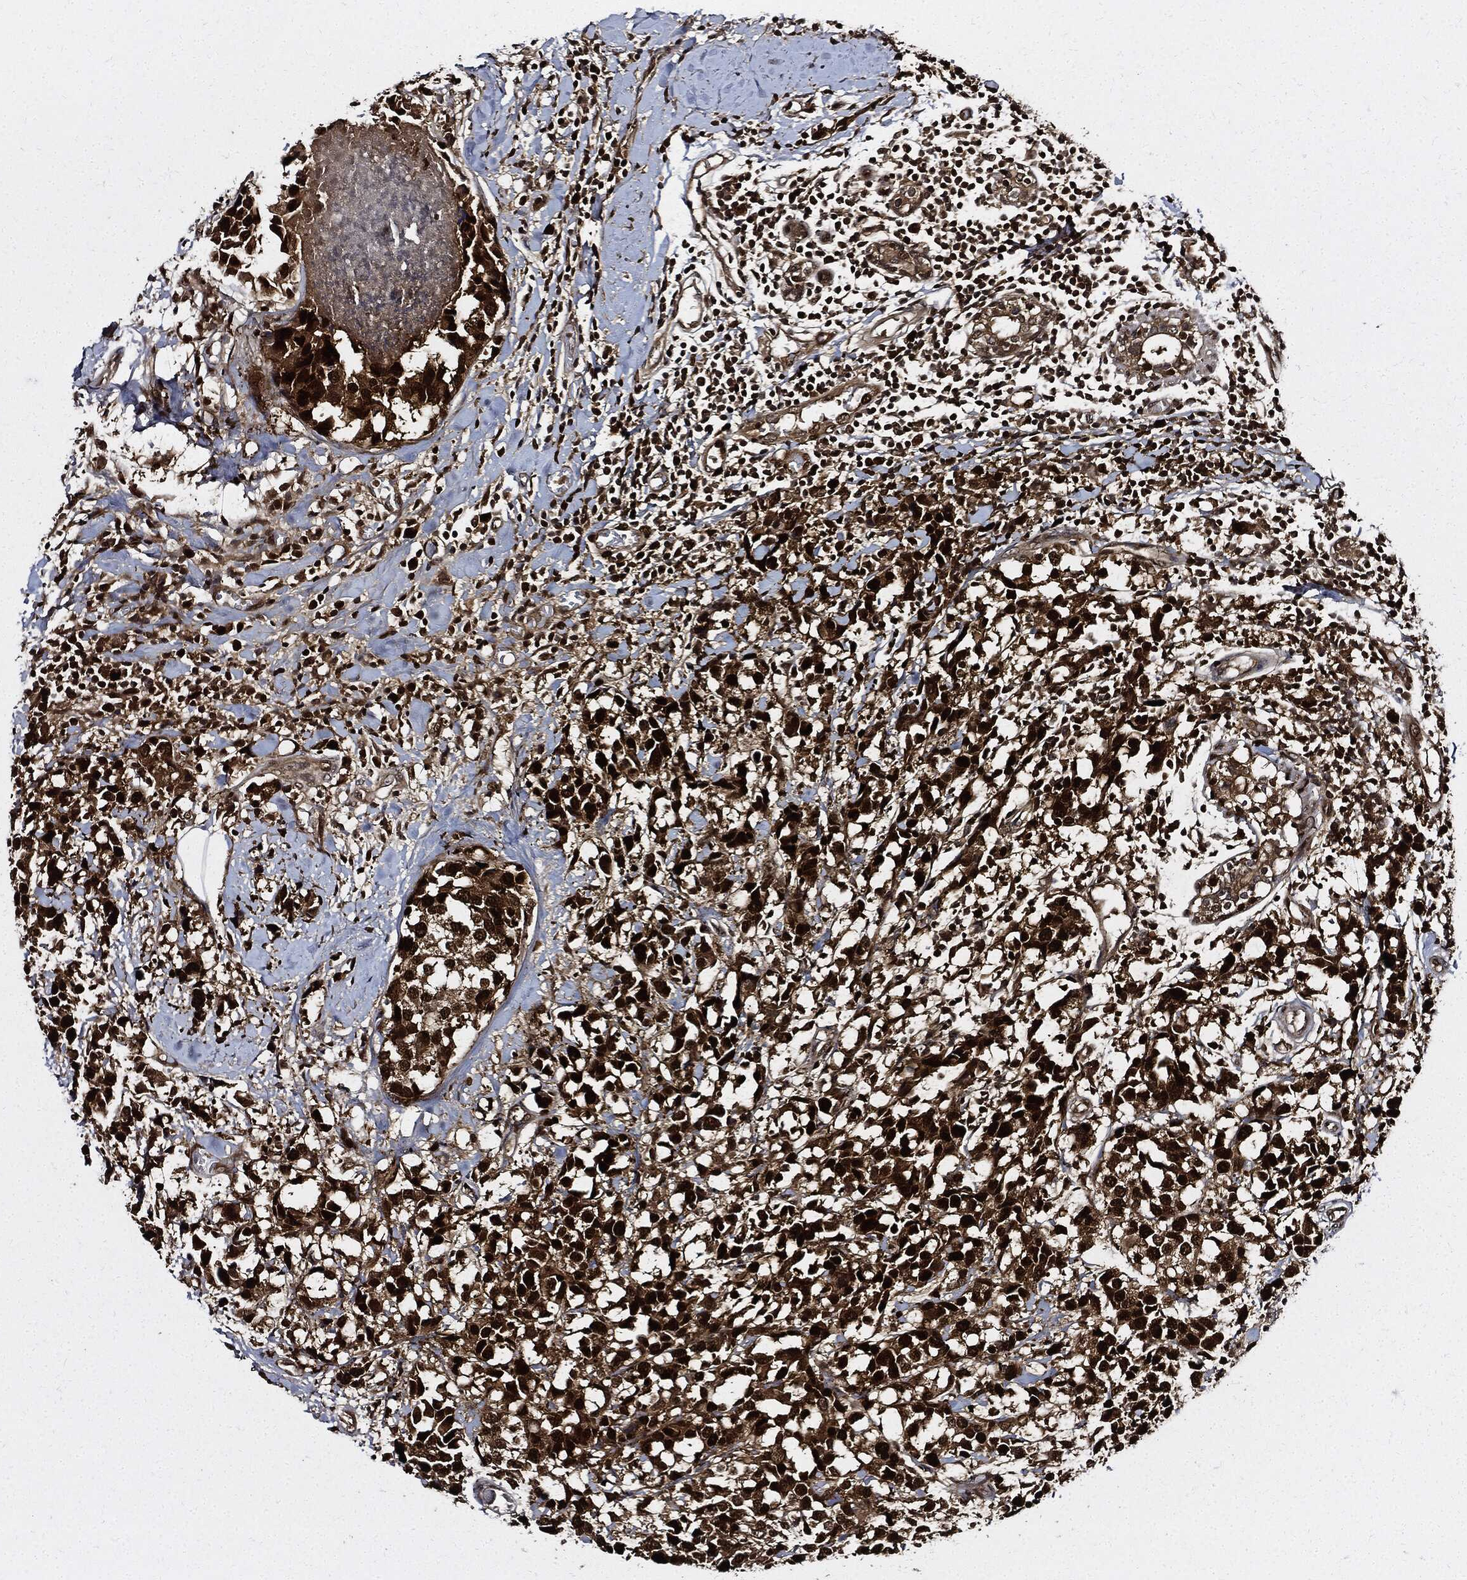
{"staining": {"intensity": "strong", "quantity": ">75%", "location": "cytoplasmic/membranous,nuclear"}, "tissue": "breast cancer", "cell_type": "Tumor cells", "image_type": "cancer", "snomed": [{"axis": "morphology", "description": "Lobular carcinoma"}, {"axis": "topography", "description": "Breast"}], "caption": "This is an image of immunohistochemistry staining of breast lobular carcinoma, which shows strong expression in the cytoplasmic/membranous and nuclear of tumor cells.", "gene": "PCNA", "patient": {"sex": "female", "age": 59}}